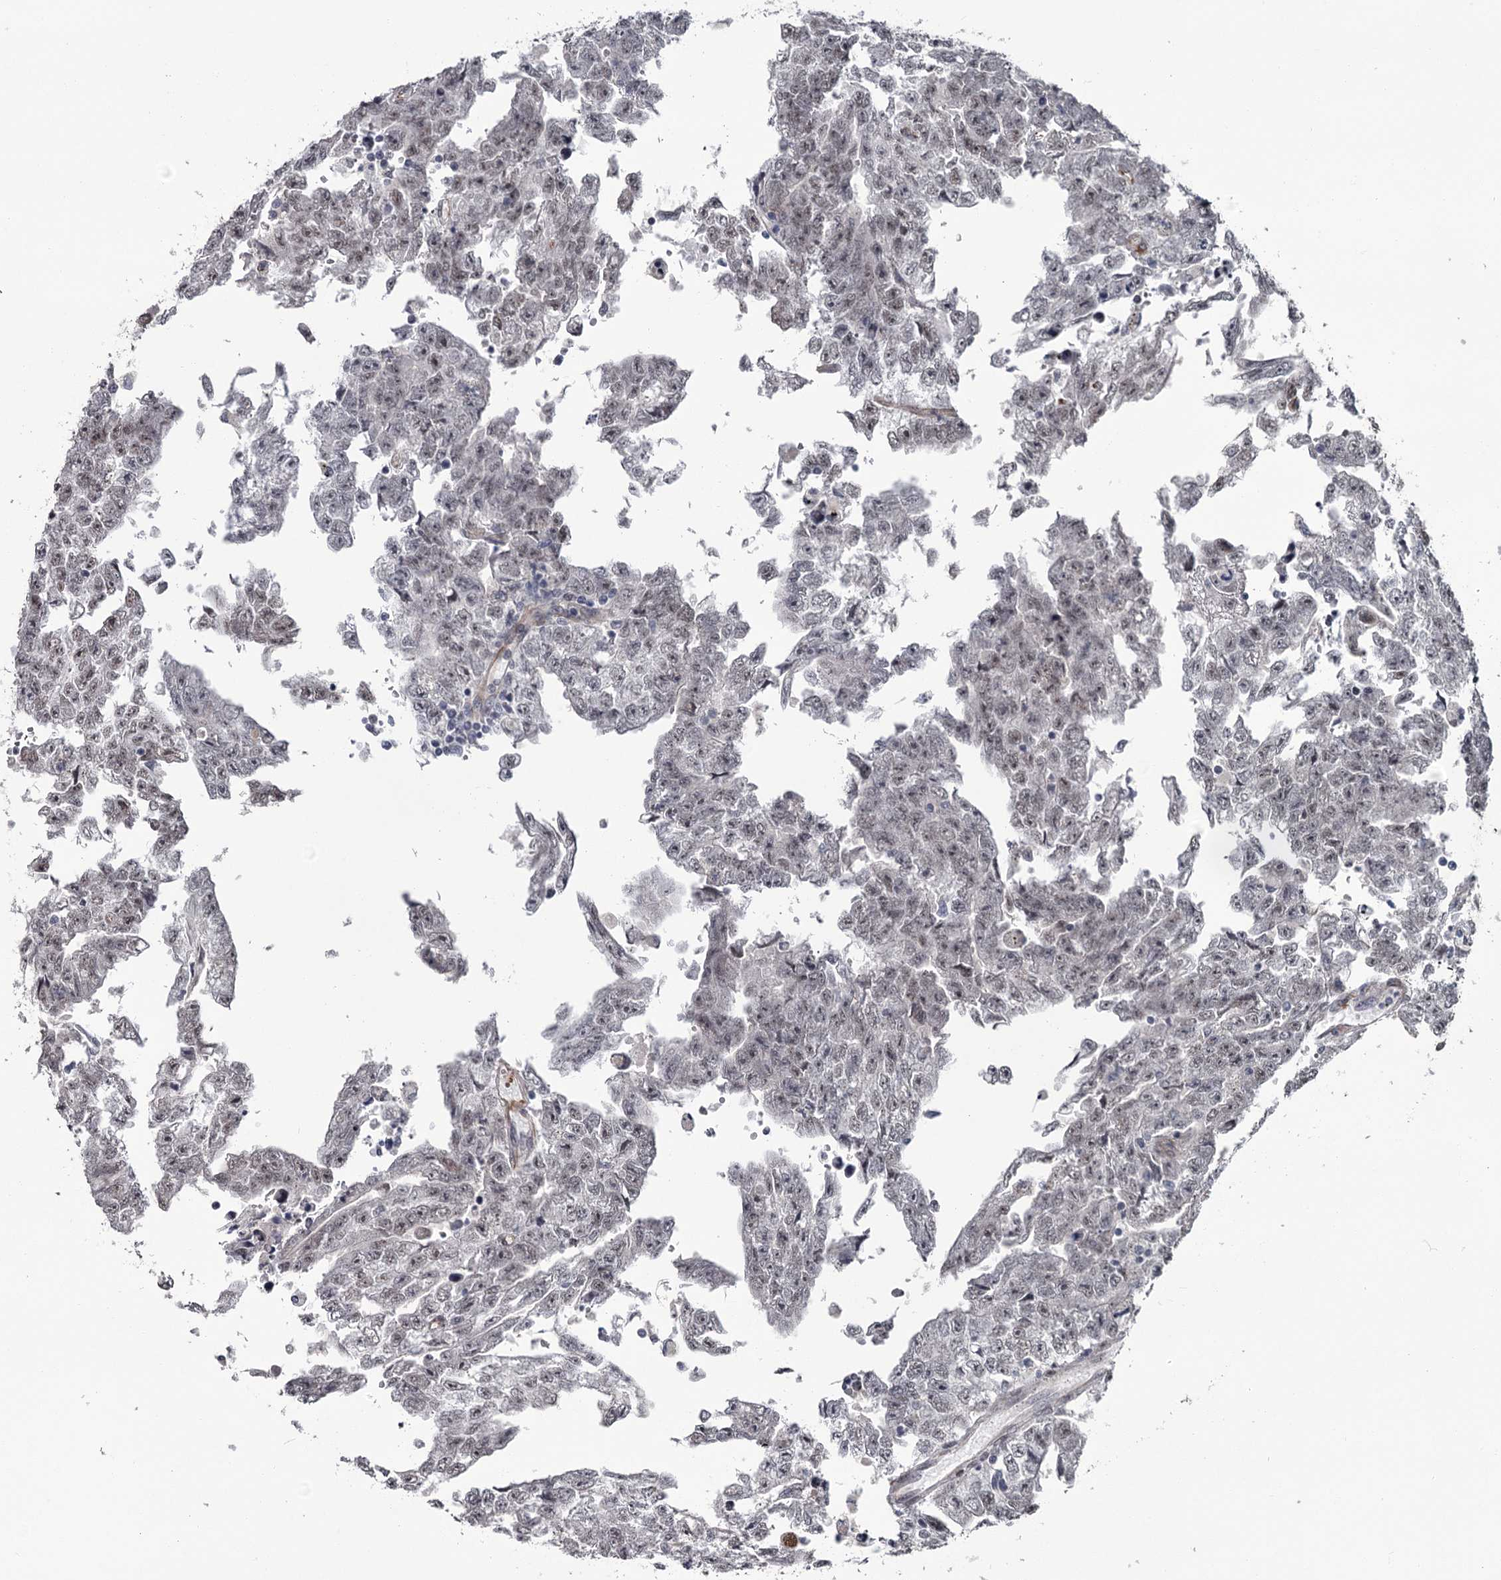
{"staining": {"intensity": "weak", "quantity": ">75%", "location": "nuclear"}, "tissue": "testis cancer", "cell_type": "Tumor cells", "image_type": "cancer", "snomed": [{"axis": "morphology", "description": "Carcinoma, Embryonal, NOS"}, {"axis": "topography", "description": "Testis"}], "caption": "Human embryonal carcinoma (testis) stained with a brown dye exhibits weak nuclear positive staining in approximately >75% of tumor cells.", "gene": "PRPF40B", "patient": {"sex": "male", "age": 25}}